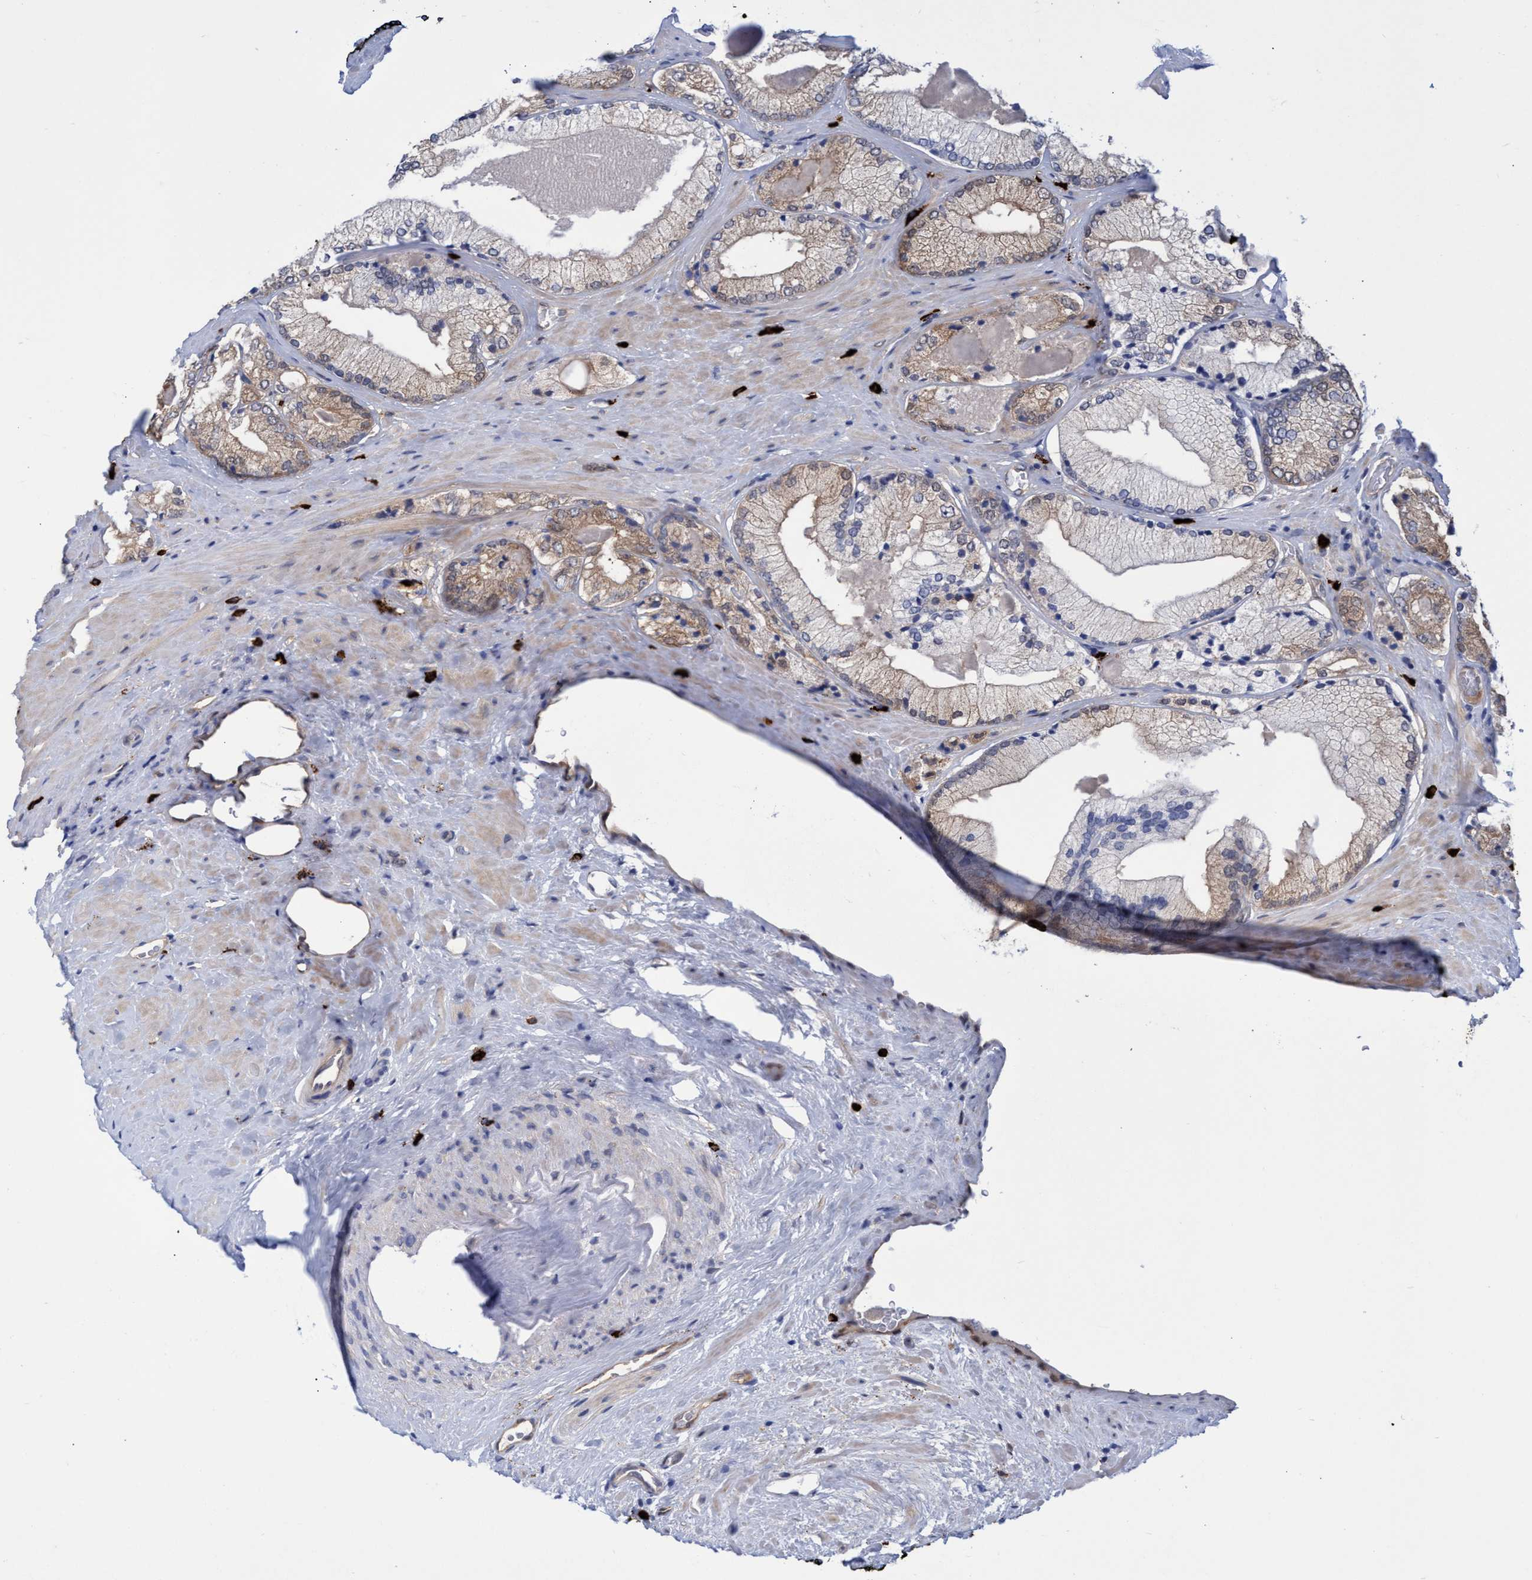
{"staining": {"intensity": "weak", "quantity": "25%-75%", "location": "cytoplasmic/membranous"}, "tissue": "prostate cancer", "cell_type": "Tumor cells", "image_type": "cancer", "snomed": [{"axis": "morphology", "description": "Adenocarcinoma, Low grade"}, {"axis": "topography", "description": "Prostate"}], "caption": "Brown immunohistochemical staining in prostate cancer exhibits weak cytoplasmic/membranous staining in approximately 25%-75% of tumor cells.", "gene": "PNPO", "patient": {"sex": "male", "age": 65}}